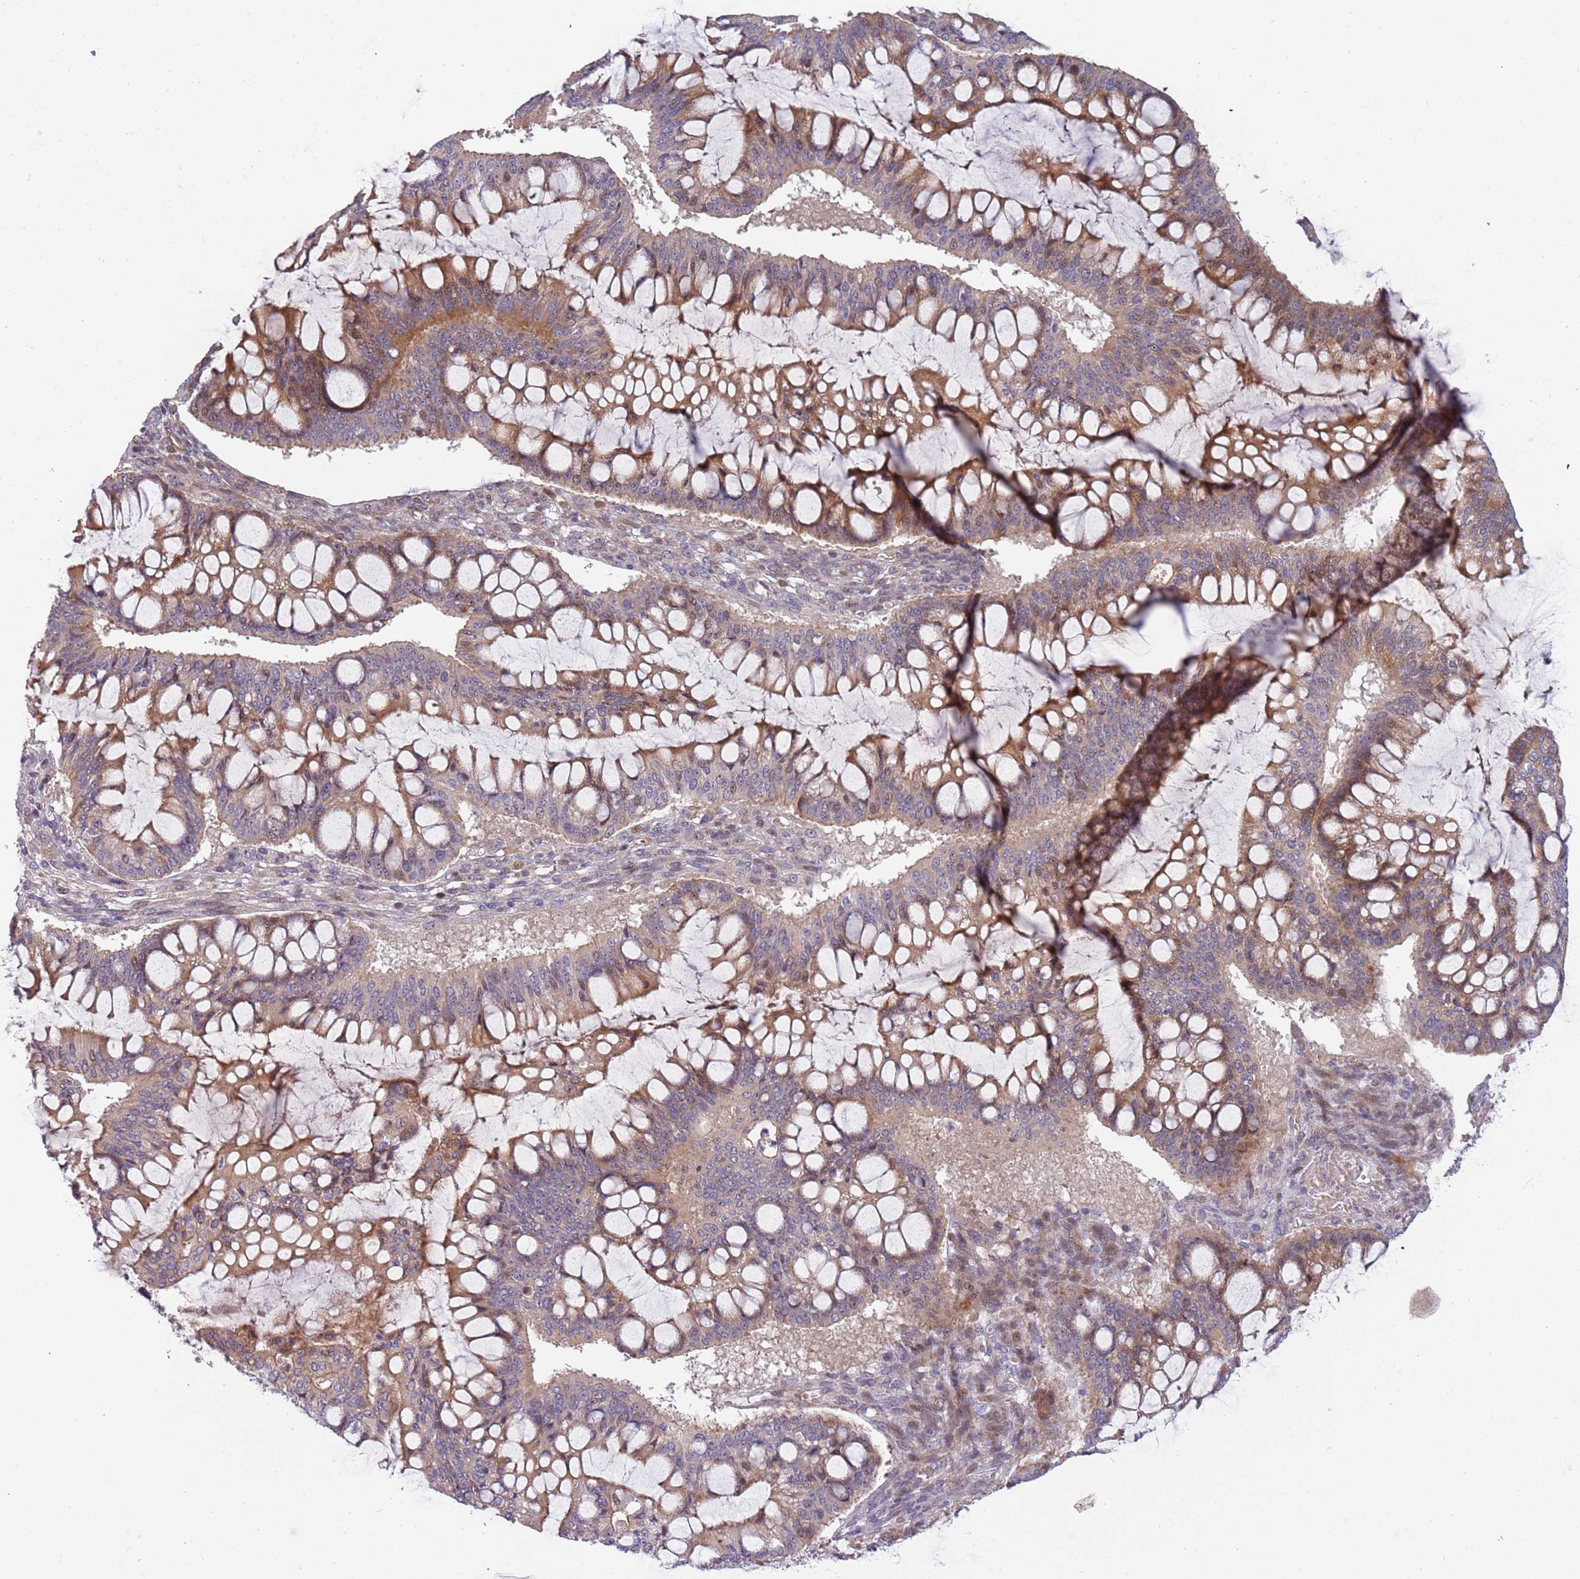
{"staining": {"intensity": "moderate", "quantity": "25%-75%", "location": "cytoplasmic/membranous"}, "tissue": "ovarian cancer", "cell_type": "Tumor cells", "image_type": "cancer", "snomed": [{"axis": "morphology", "description": "Cystadenocarcinoma, mucinous, NOS"}, {"axis": "topography", "description": "Ovary"}], "caption": "Brown immunohistochemical staining in human ovarian cancer reveals moderate cytoplasmic/membranous staining in approximately 25%-75% of tumor cells.", "gene": "TRAPPC6B", "patient": {"sex": "female", "age": 73}}